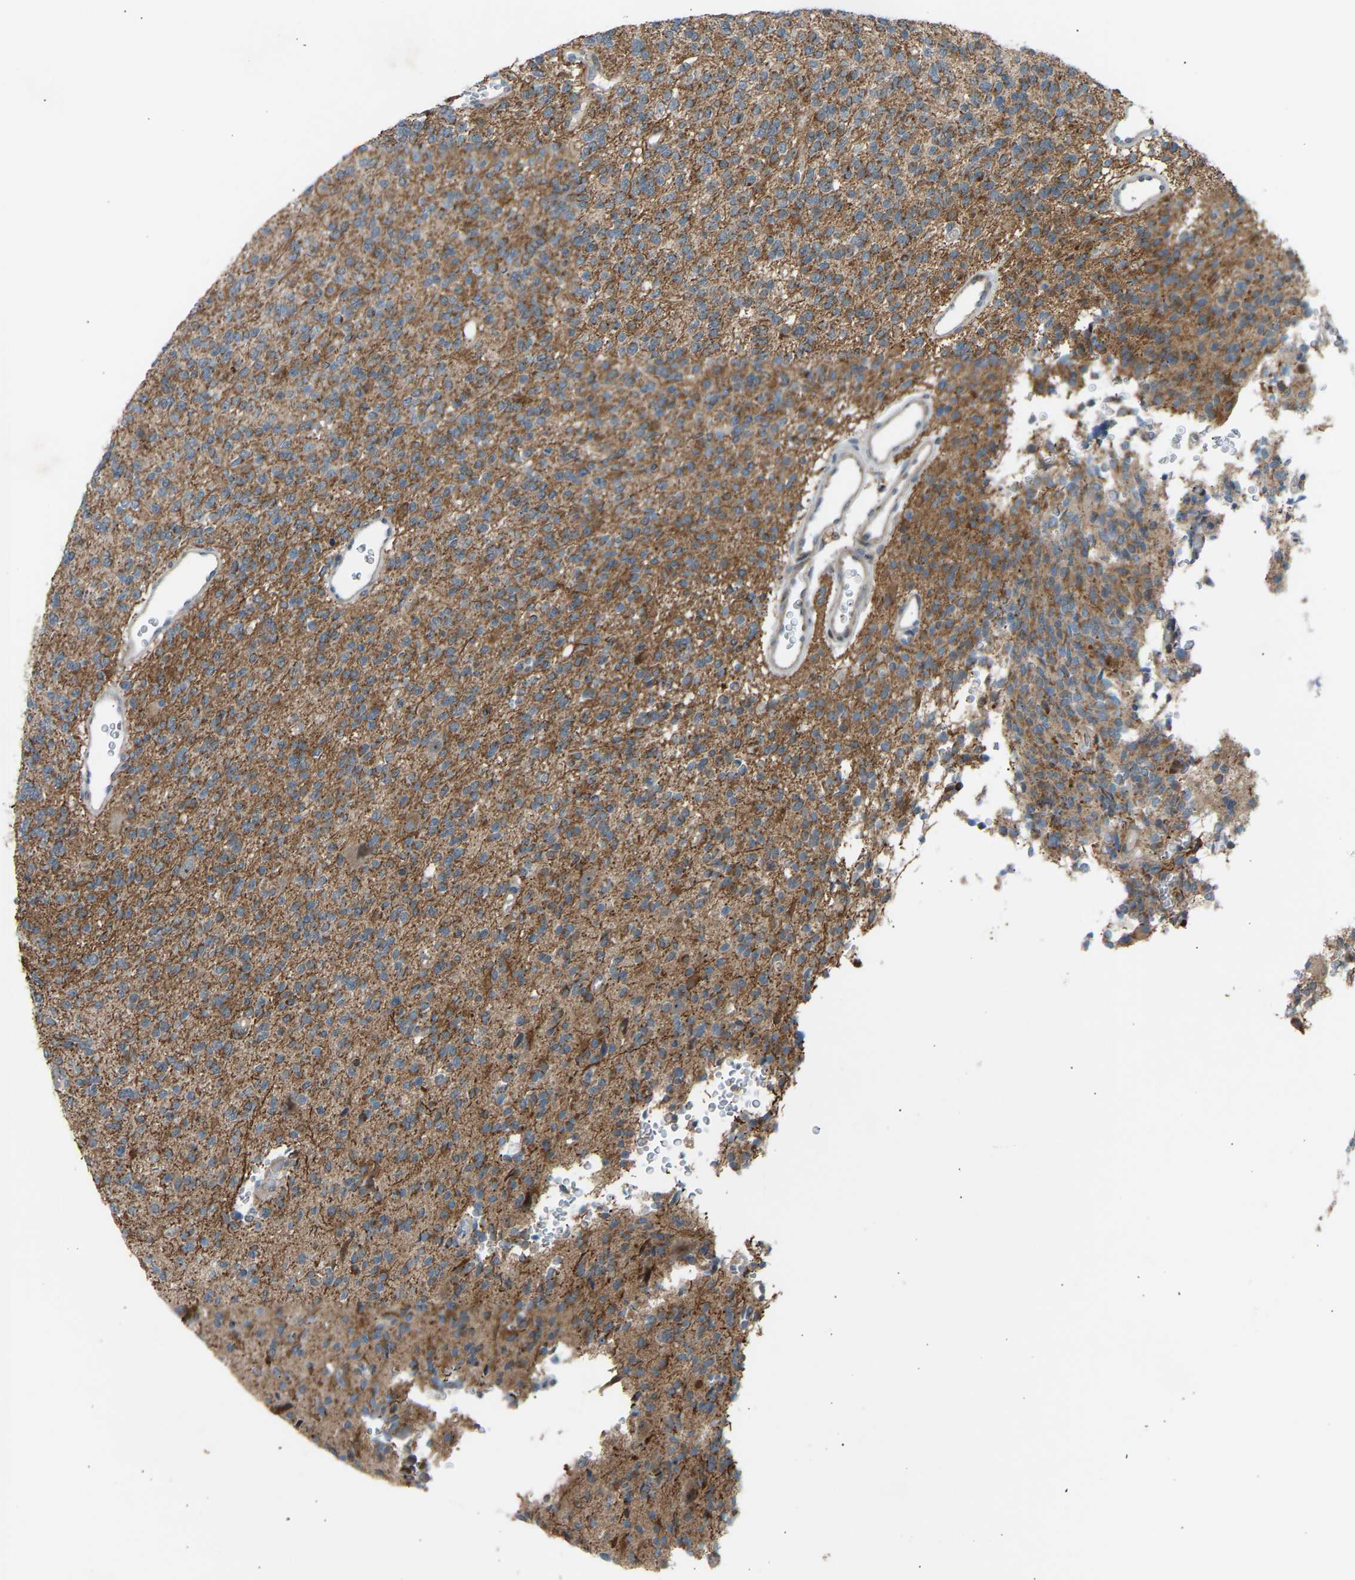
{"staining": {"intensity": "moderate", "quantity": ">75%", "location": "cytoplasmic/membranous"}, "tissue": "glioma", "cell_type": "Tumor cells", "image_type": "cancer", "snomed": [{"axis": "morphology", "description": "Glioma, malignant, High grade"}, {"axis": "topography", "description": "Brain"}], "caption": "About >75% of tumor cells in malignant glioma (high-grade) display moderate cytoplasmic/membranous protein staining as visualized by brown immunohistochemical staining.", "gene": "VPS41", "patient": {"sex": "male", "age": 34}}